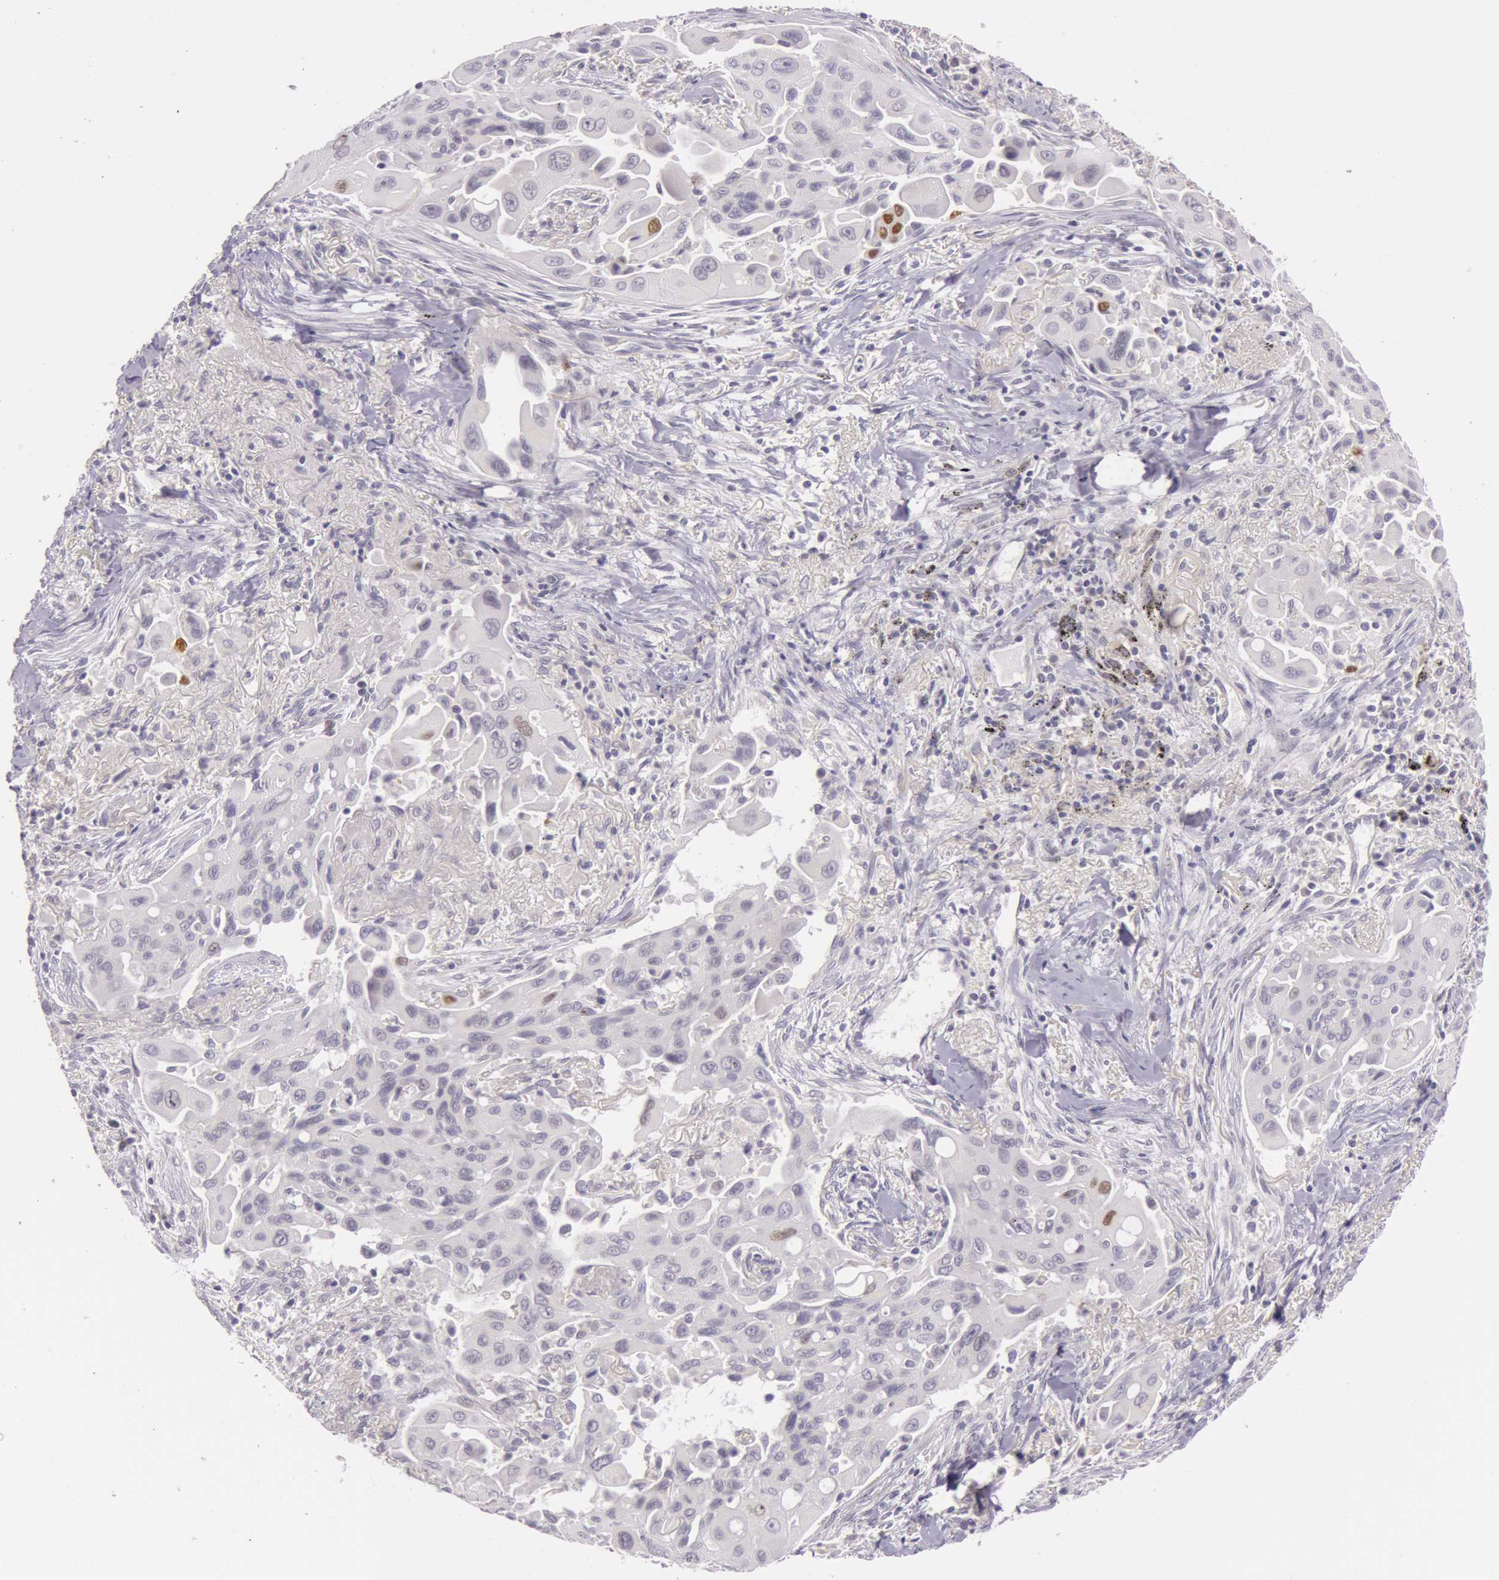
{"staining": {"intensity": "negative", "quantity": "none", "location": "none"}, "tissue": "lung cancer", "cell_type": "Tumor cells", "image_type": "cancer", "snomed": [{"axis": "morphology", "description": "Adenocarcinoma, NOS"}, {"axis": "topography", "description": "Lung"}], "caption": "Immunohistochemistry photomicrograph of human lung cancer stained for a protein (brown), which reveals no positivity in tumor cells.", "gene": "RBMY1F", "patient": {"sex": "male", "age": 68}}